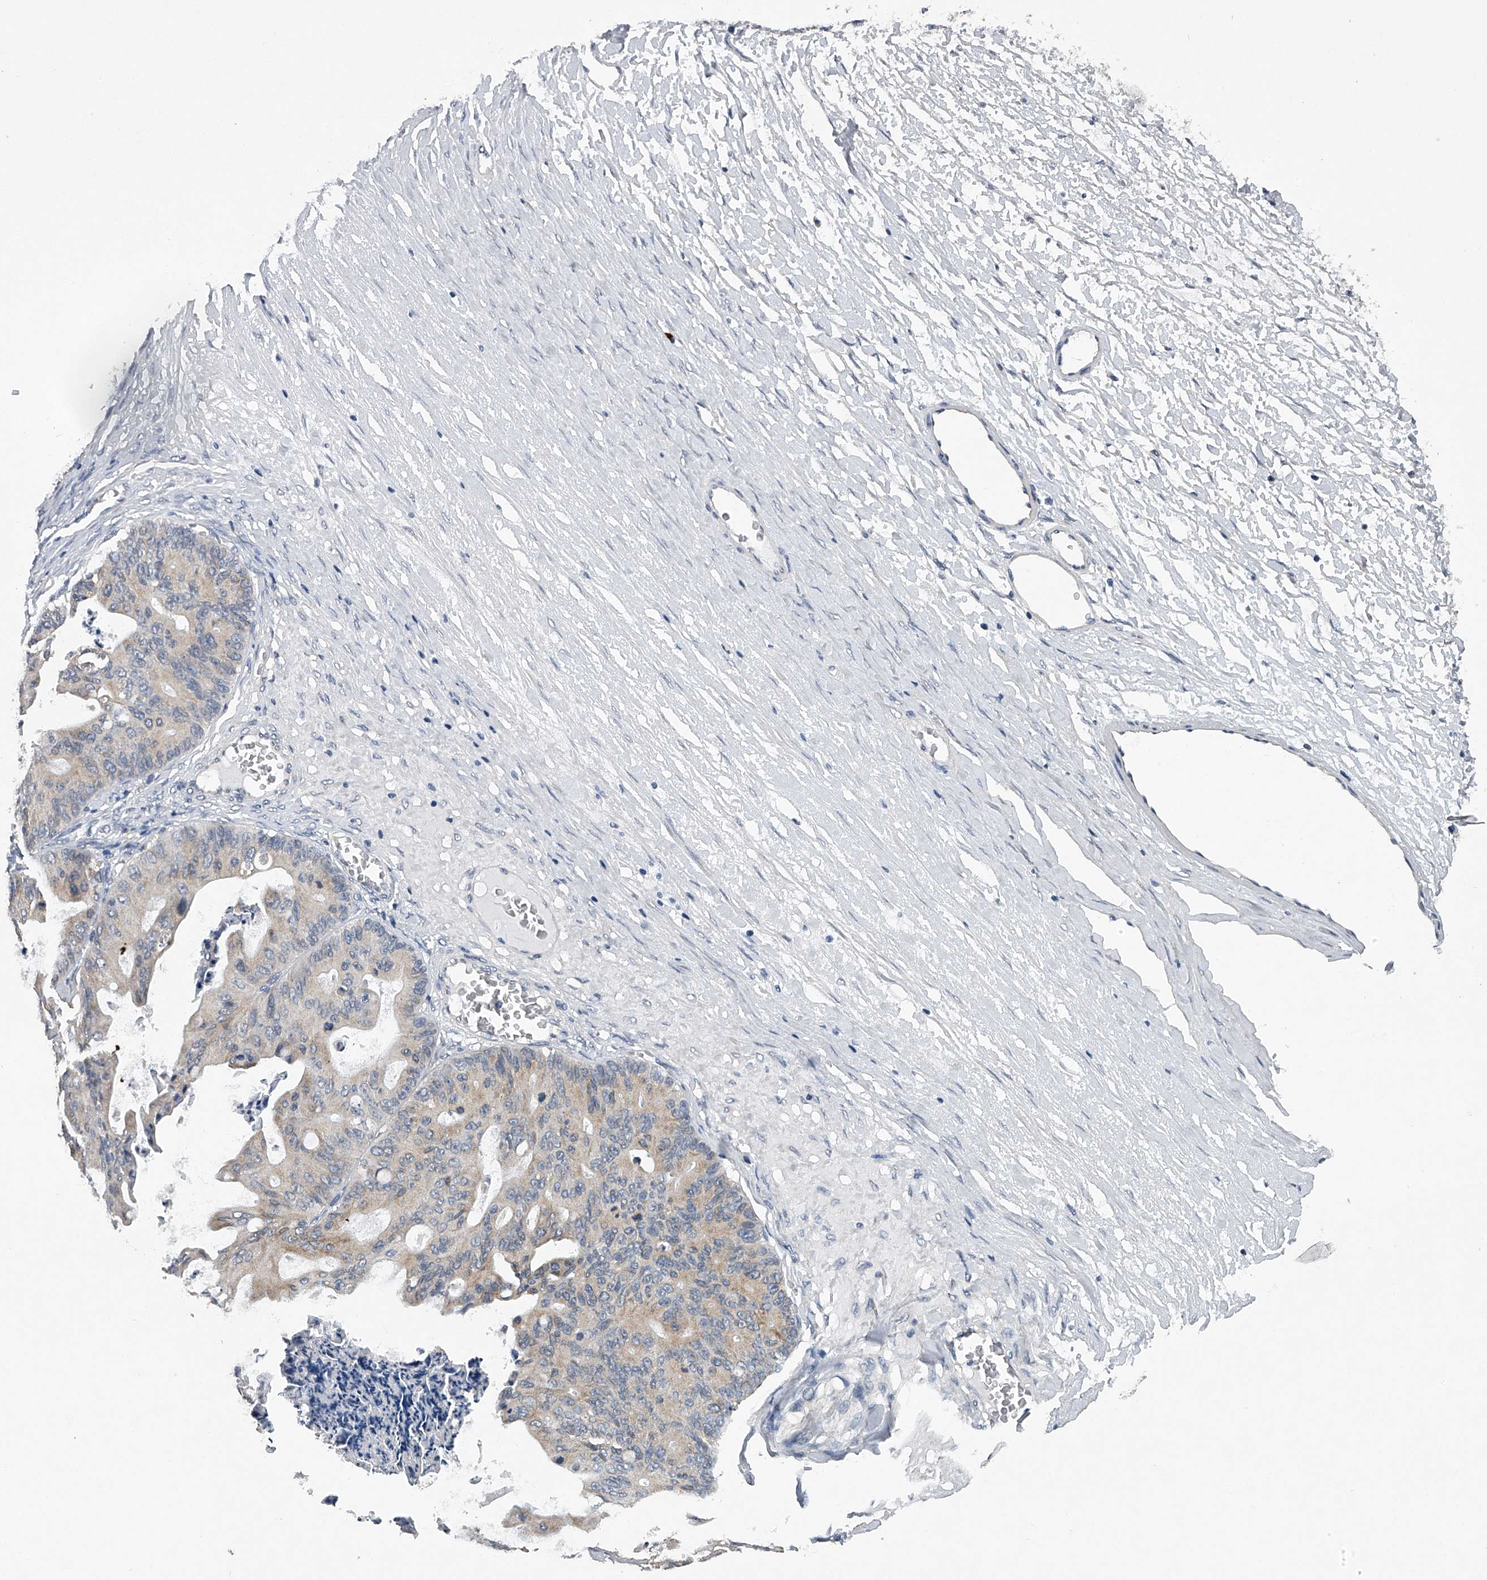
{"staining": {"intensity": "weak", "quantity": "25%-75%", "location": "cytoplasmic/membranous"}, "tissue": "ovarian cancer", "cell_type": "Tumor cells", "image_type": "cancer", "snomed": [{"axis": "morphology", "description": "Cystadenocarcinoma, mucinous, NOS"}, {"axis": "topography", "description": "Ovary"}], "caption": "IHC (DAB) staining of ovarian mucinous cystadenocarcinoma exhibits weak cytoplasmic/membranous protein positivity in approximately 25%-75% of tumor cells.", "gene": "RNF5", "patient": {"sex": "female", "age": 37}}